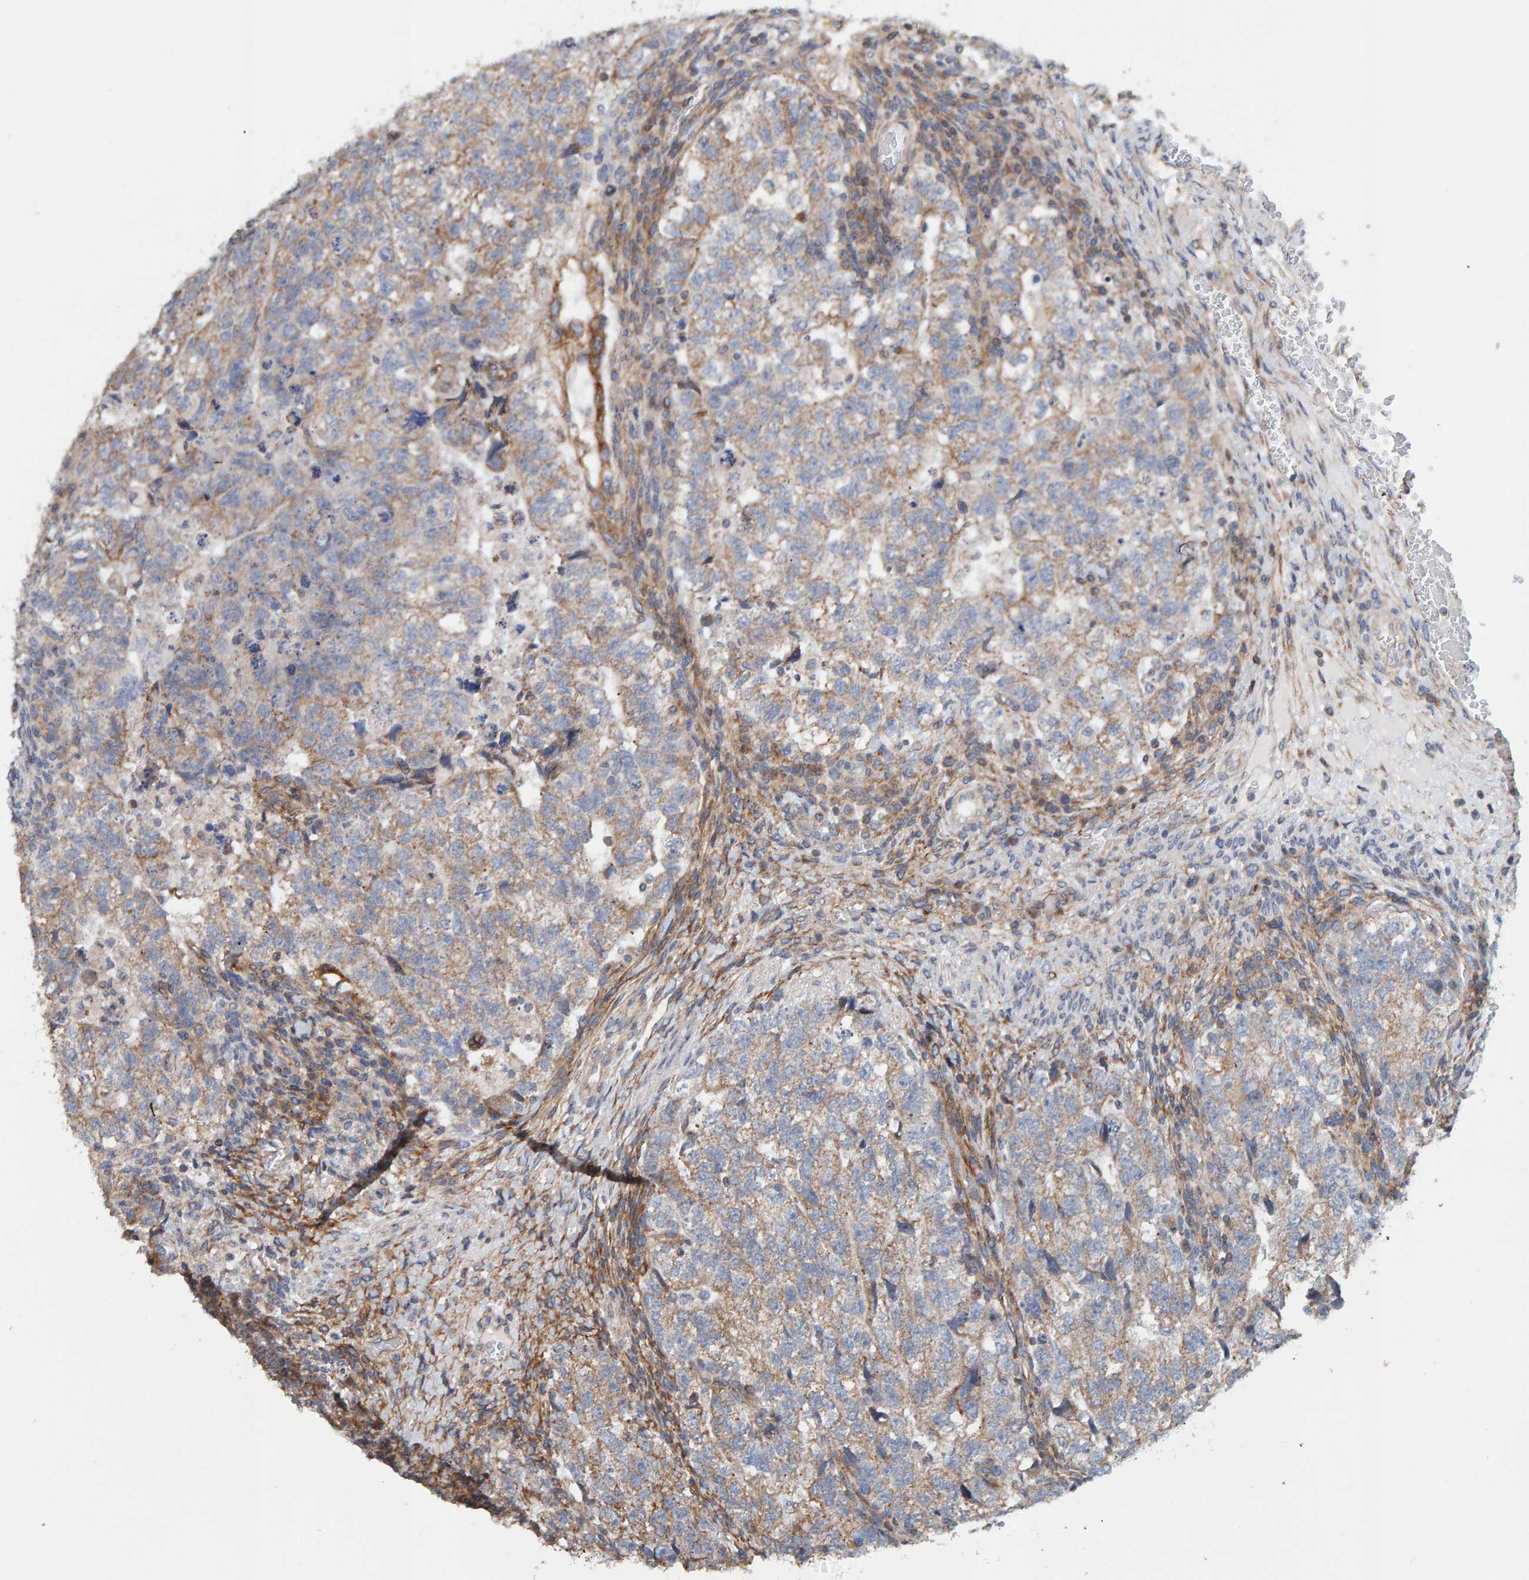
{"staining": {"intensity": "weak", "quantity": "25%-75%", "location": "cytoplasmic/membranous"}, "tissue": "testis cancer", "cell_type": "Tumor cells", "image_type": "cancer", "snomed": [{"axis": "morphology", "description": "Carcinoma, Embryonal, NOS"}, {"axis": "topography", "description": "Testis"}], "caption": "Immunohistochemistry image of human embryonal carcinoma (testis) stained for a protein (brown), which shows low levels of weak cytoplasmic/membranous expression in about 25%-75% of tumor cells.", "gene": "RGP1", "patient": {"sex": "male", "age": 36}}